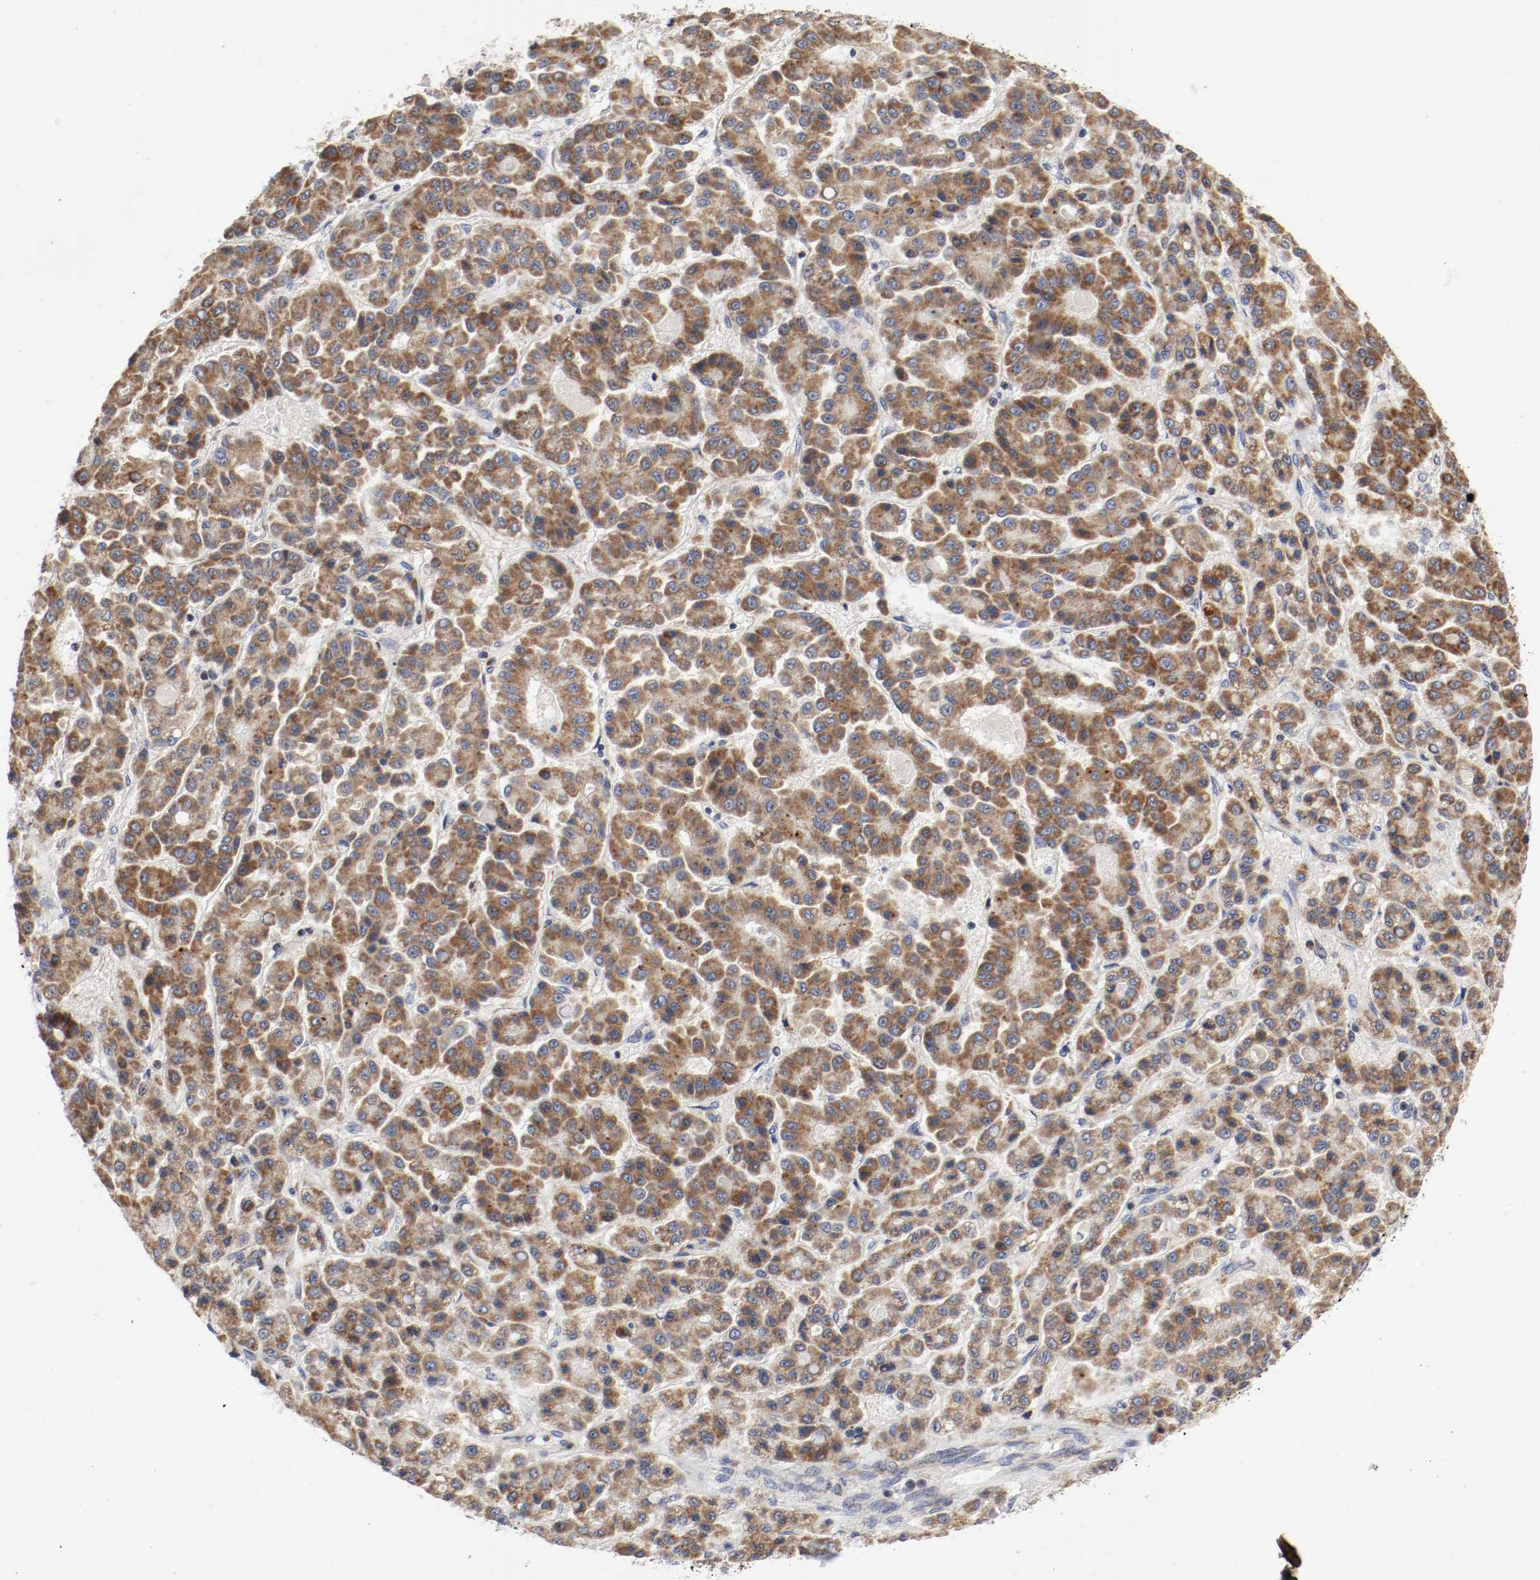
{"staining": {"intensity": "moderate", "quantity": ">75%", "location": "cytoplasmic/membranous"}, "tissue": "liver cancer", "cell_type": "Tumor cells", "image_type": "cancer", "snomed": [{"axis": "morphology", "description": "Carcinoma, Hepatocellular, NOS"}, {"axis": "topography", "description": "Liver"}], "caption": "Liver cancer stained with a protein marker shows moderate staining in tumor cells.", "gene": "AFG3L2", "patient": {"sex": "male", "age": 70}}